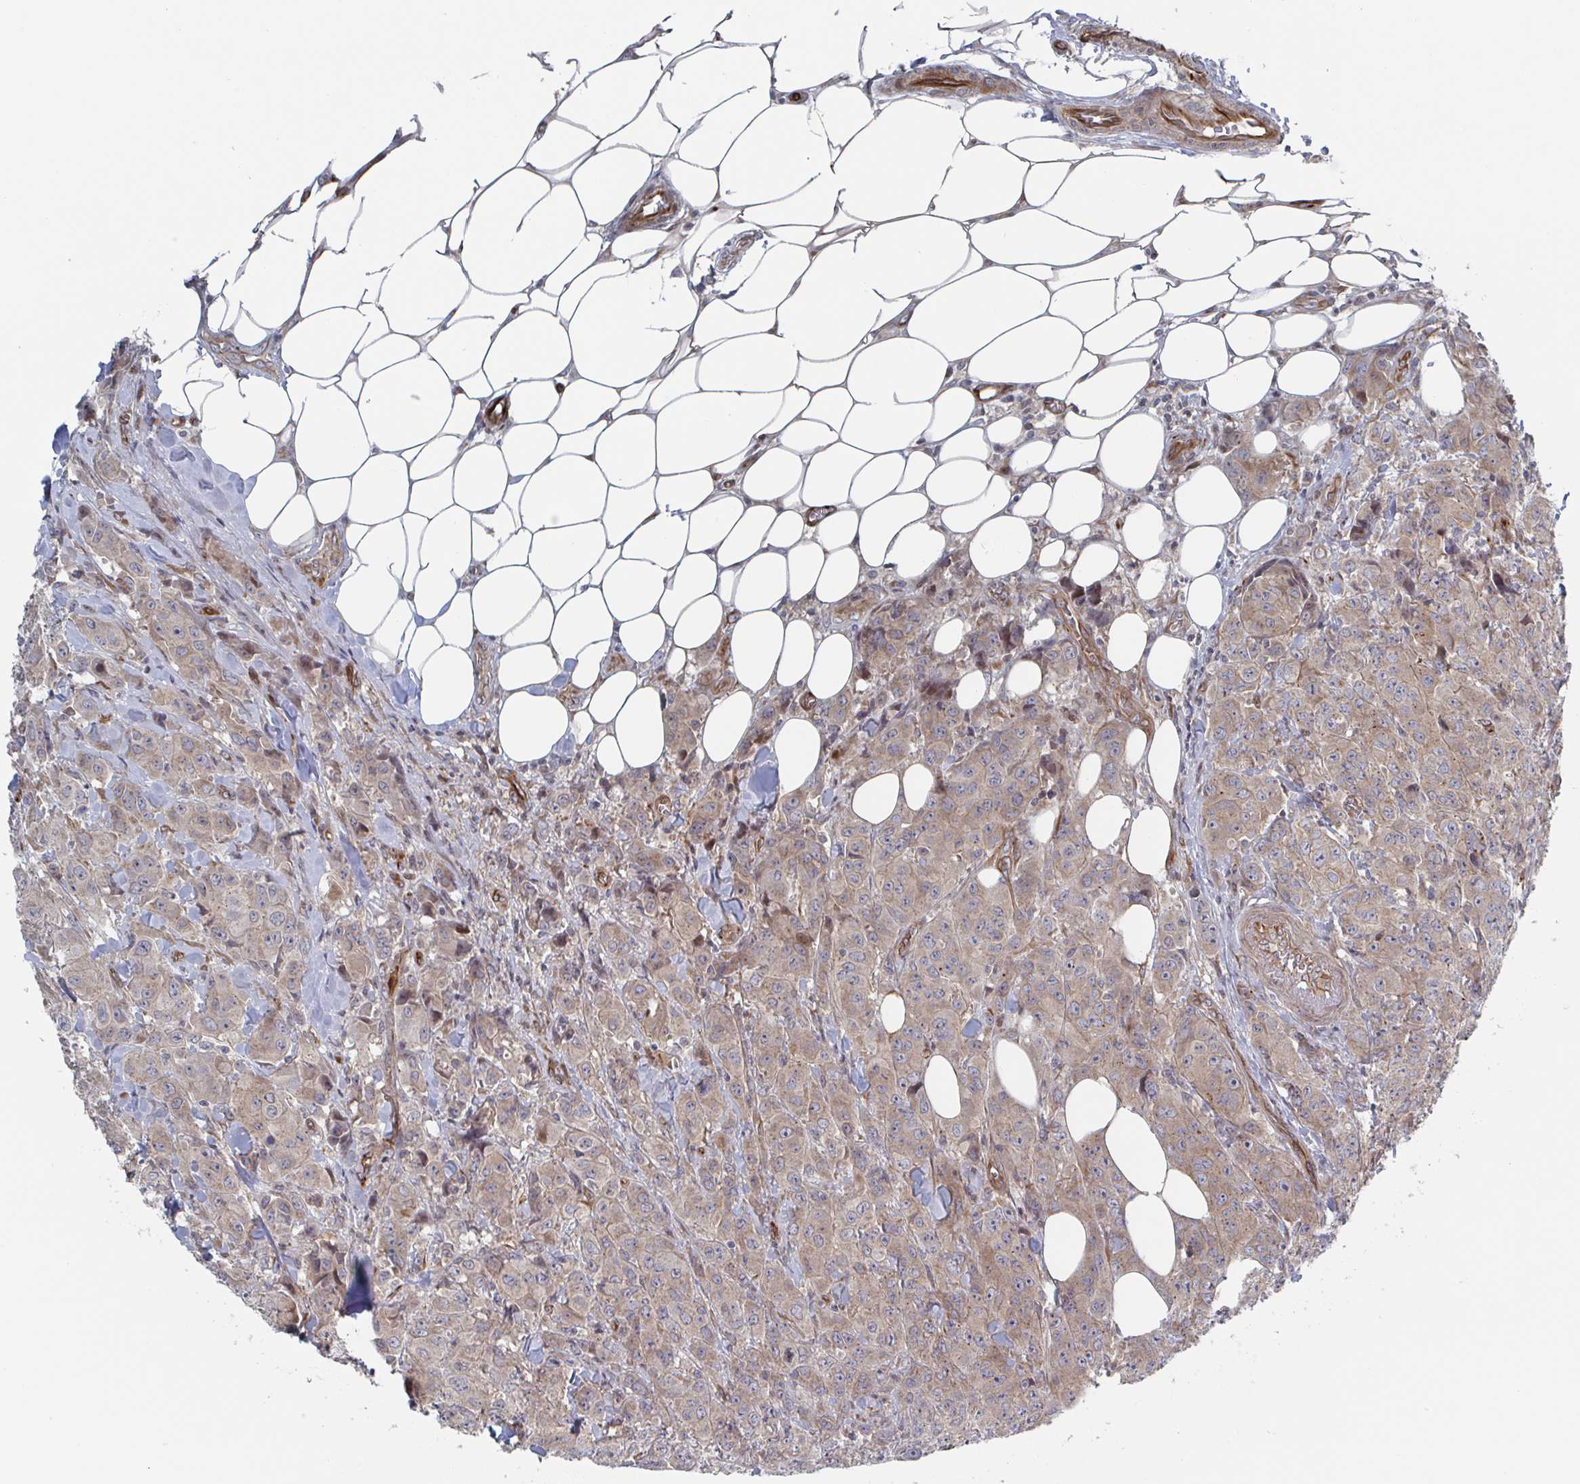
{"staining": {"intensity": "weak", "quantity": ">75%", "location": "cytoplasmic/membranous"}, "tissue": "breast cancer", "cell_type": "Tumor cells", "image_type": "cancer", "snomed": [{"axis": "morphology", "description": "Normal tissue, NOS"}, {"axis": "morphology", "description": "Duct carcinoma"}, {"axis": "topography", "description": "Breast"}], "caption": "The micrograph exhibits staining of infiltrating ductal carcinoma (breast), revealing weak cytoplasmic/membranous protein expression (brown color) within tumor cells.", "gene": "DVL3", "patient": {"sex": "female", "age": 43}}